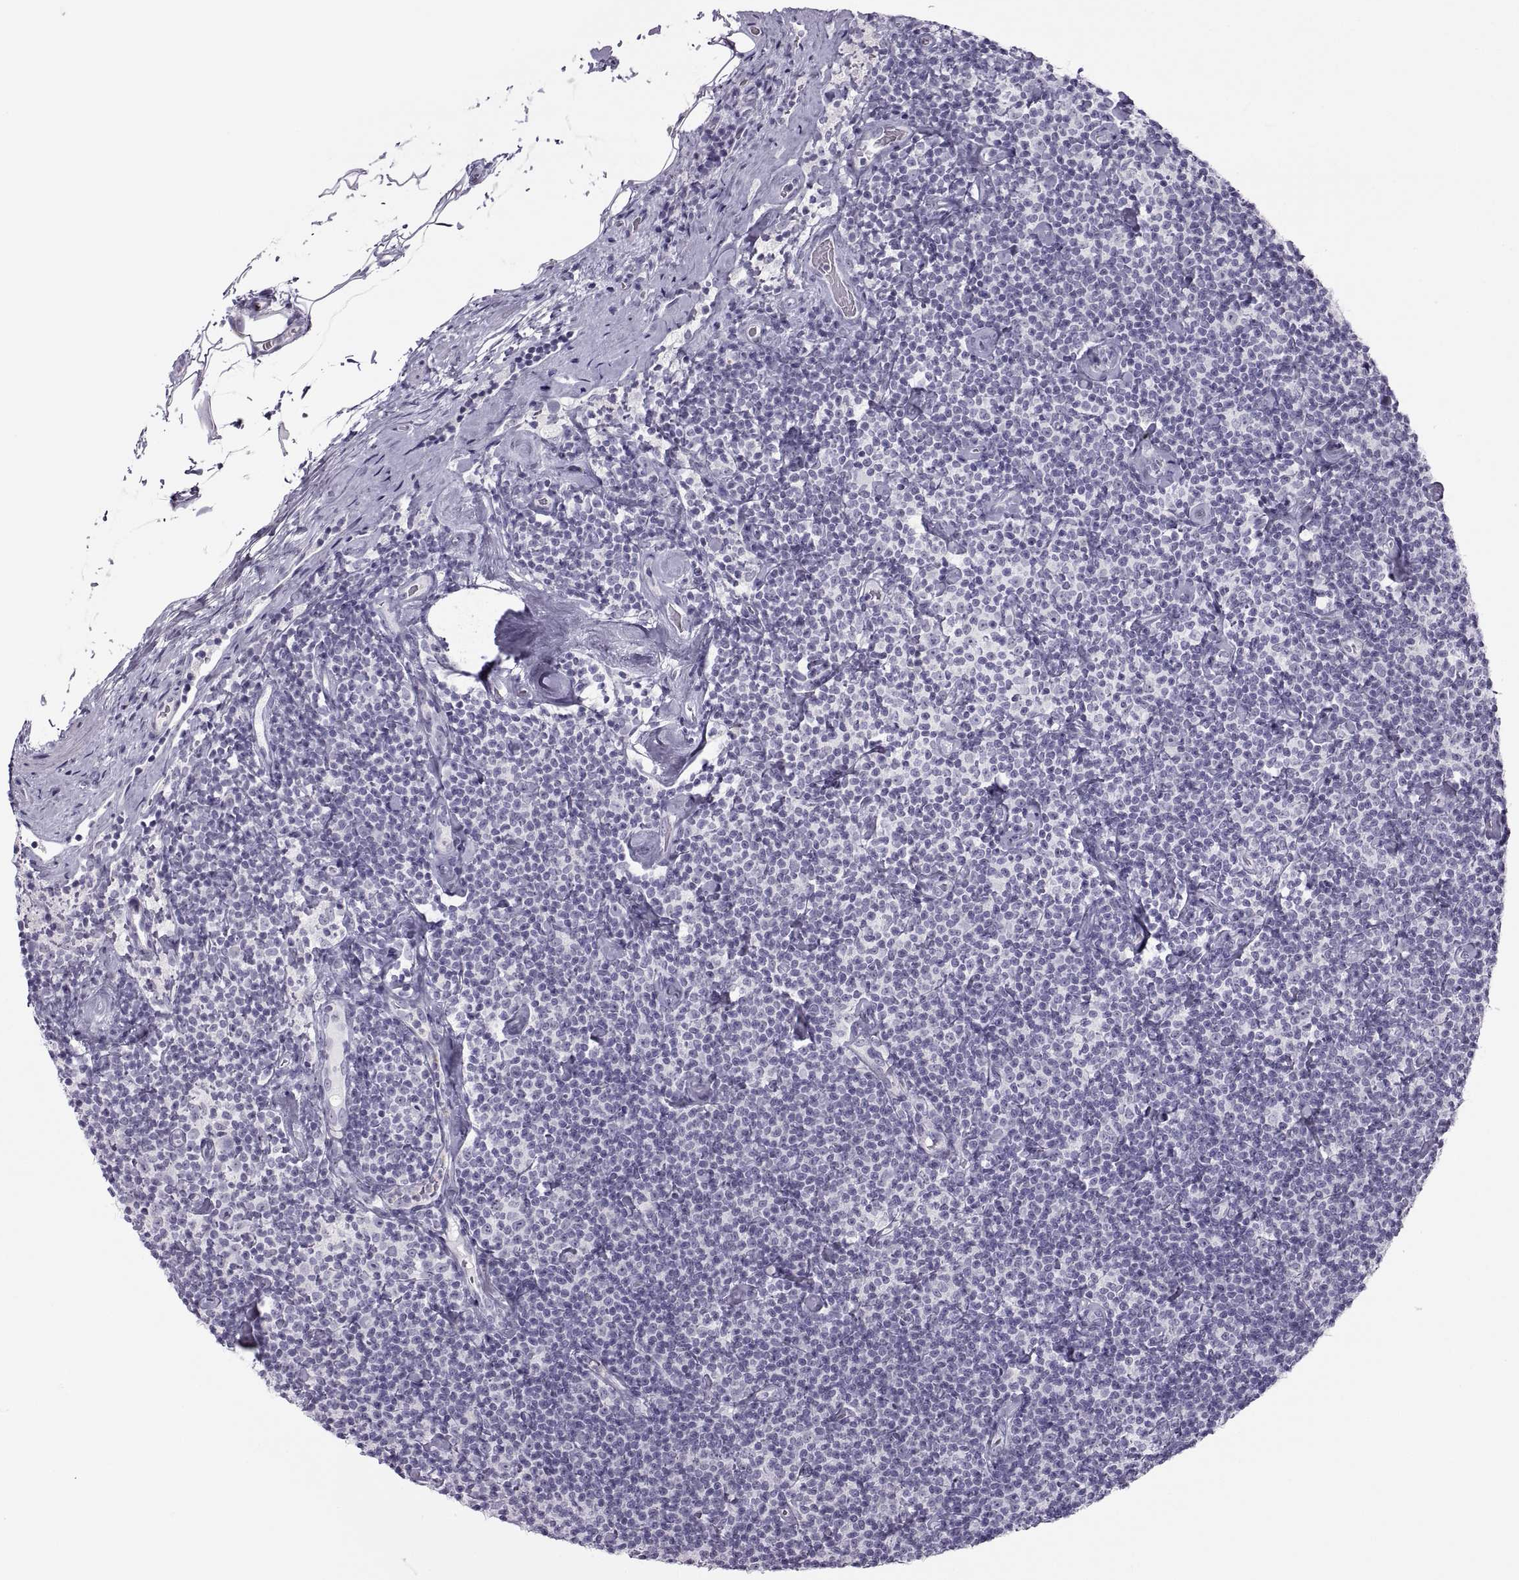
{"staining": {"intensity": "negative", "quantity": "none", "location": "none"}, "tissue": "lymphoma", "cell_type": "Tumor cells", "image_type": "cancer", "snomed": [{"axis": "morphology", "description": "Malignant lymphoma, non-Hodgkin's type, Low grade"}, {"axis": "topography", "description": "Lymph node"}], "caption": "Immunohistochemistry (IHC) histopathology image of neoplastic tissue: human low-grade malignant lymphoma, non-Hodgkin's type stained with DAB reveals no significant protein expression in tumor cells.", "gene": "C3orf22", "patient": {"sex": "male", "age": 81}}